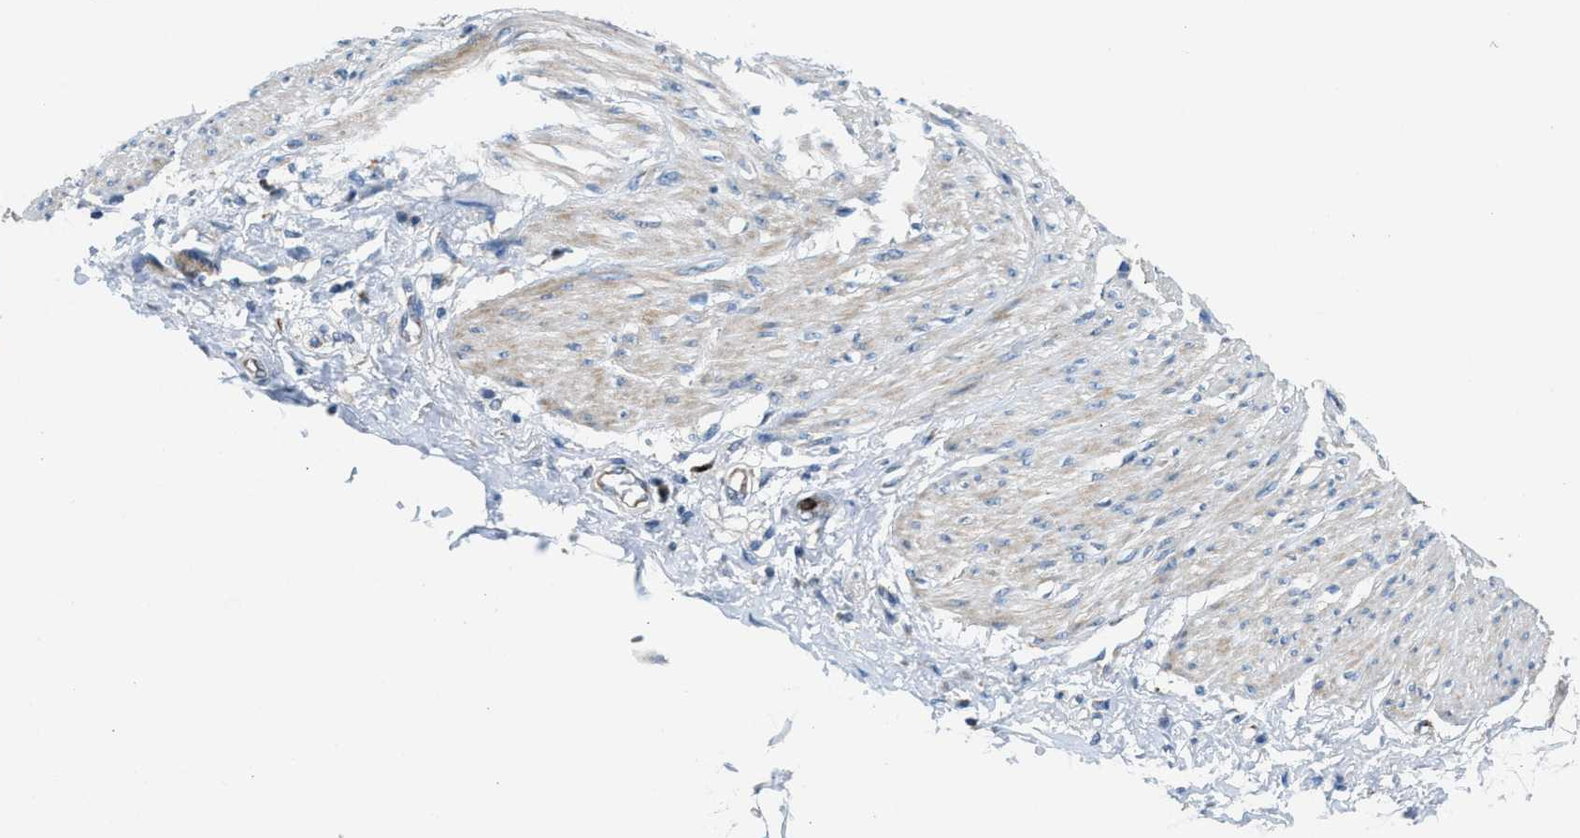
{"staining": {"intensity": "negative", "quantity": "none", "location": "none"}, "tissue": "adipose tissue", "cell_type": "Adipocytes", "image_type": "normal", "snomed": [{"axis": "morphology", "description": "Normal tissue, NOS"}, {"axis": "morphology", "description": "Adenocarcinoma, NOS"}, {"axis": "topography", "description": "Colon"}, {"axis": "topography", "description": "Peripheral nerve tissue"}], "caption": "Protein analysis of benign adipose tissue exhibits no significant positivity in adipocytes.", "gene": "TPH1", "patient": {"sex": "male", "age": 14}}